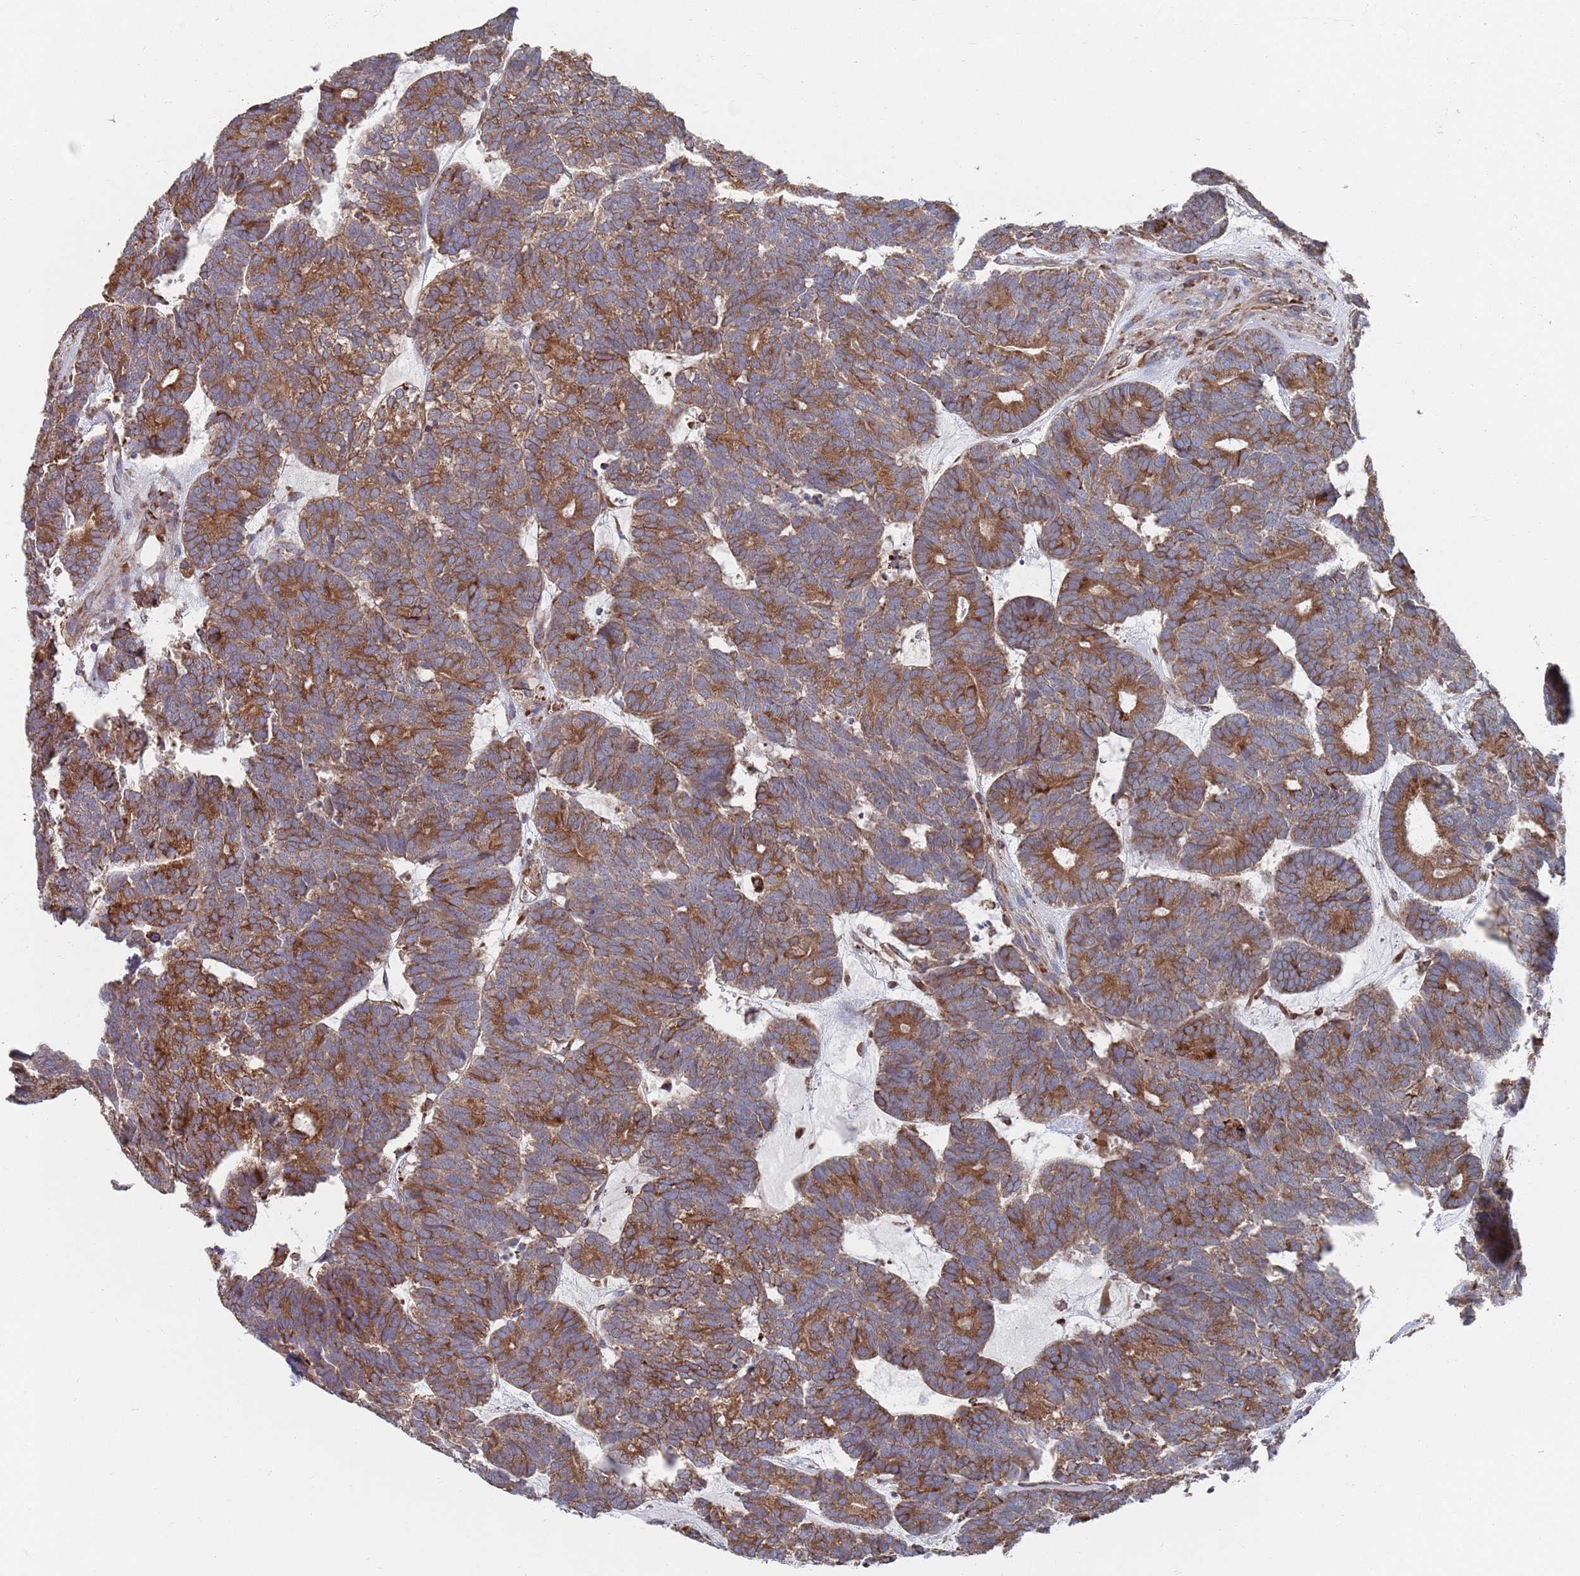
{"staining": {"intensity": "moderate", "quantity": ">75%", "location": "cytoplasmic/membranous"}, "tissue": "head and neck cancer", "cell_type": "Tumor cells", "image_type": "cancer", "snomed": [{"axis": "morphology", "description": "Adenocarcinoma, NOS"}, {"axis": "topography", "description": "Head-Neck"}], "caption": "An immunohistochemistry (IHC) photomicrograph of neoplastic tissue is shown. Protein staining in brown highlights moderate cytoplasmic/membranous positivity in head and neck cancer (adenocarcinoma) within tumor cells. The staining is performed using DAB brown chromogen to label protein expression. The nuclei are counter-stained blue using hematoxylin.", "gene": "GID8", "patient": {"sex": "female", "age": 81}}